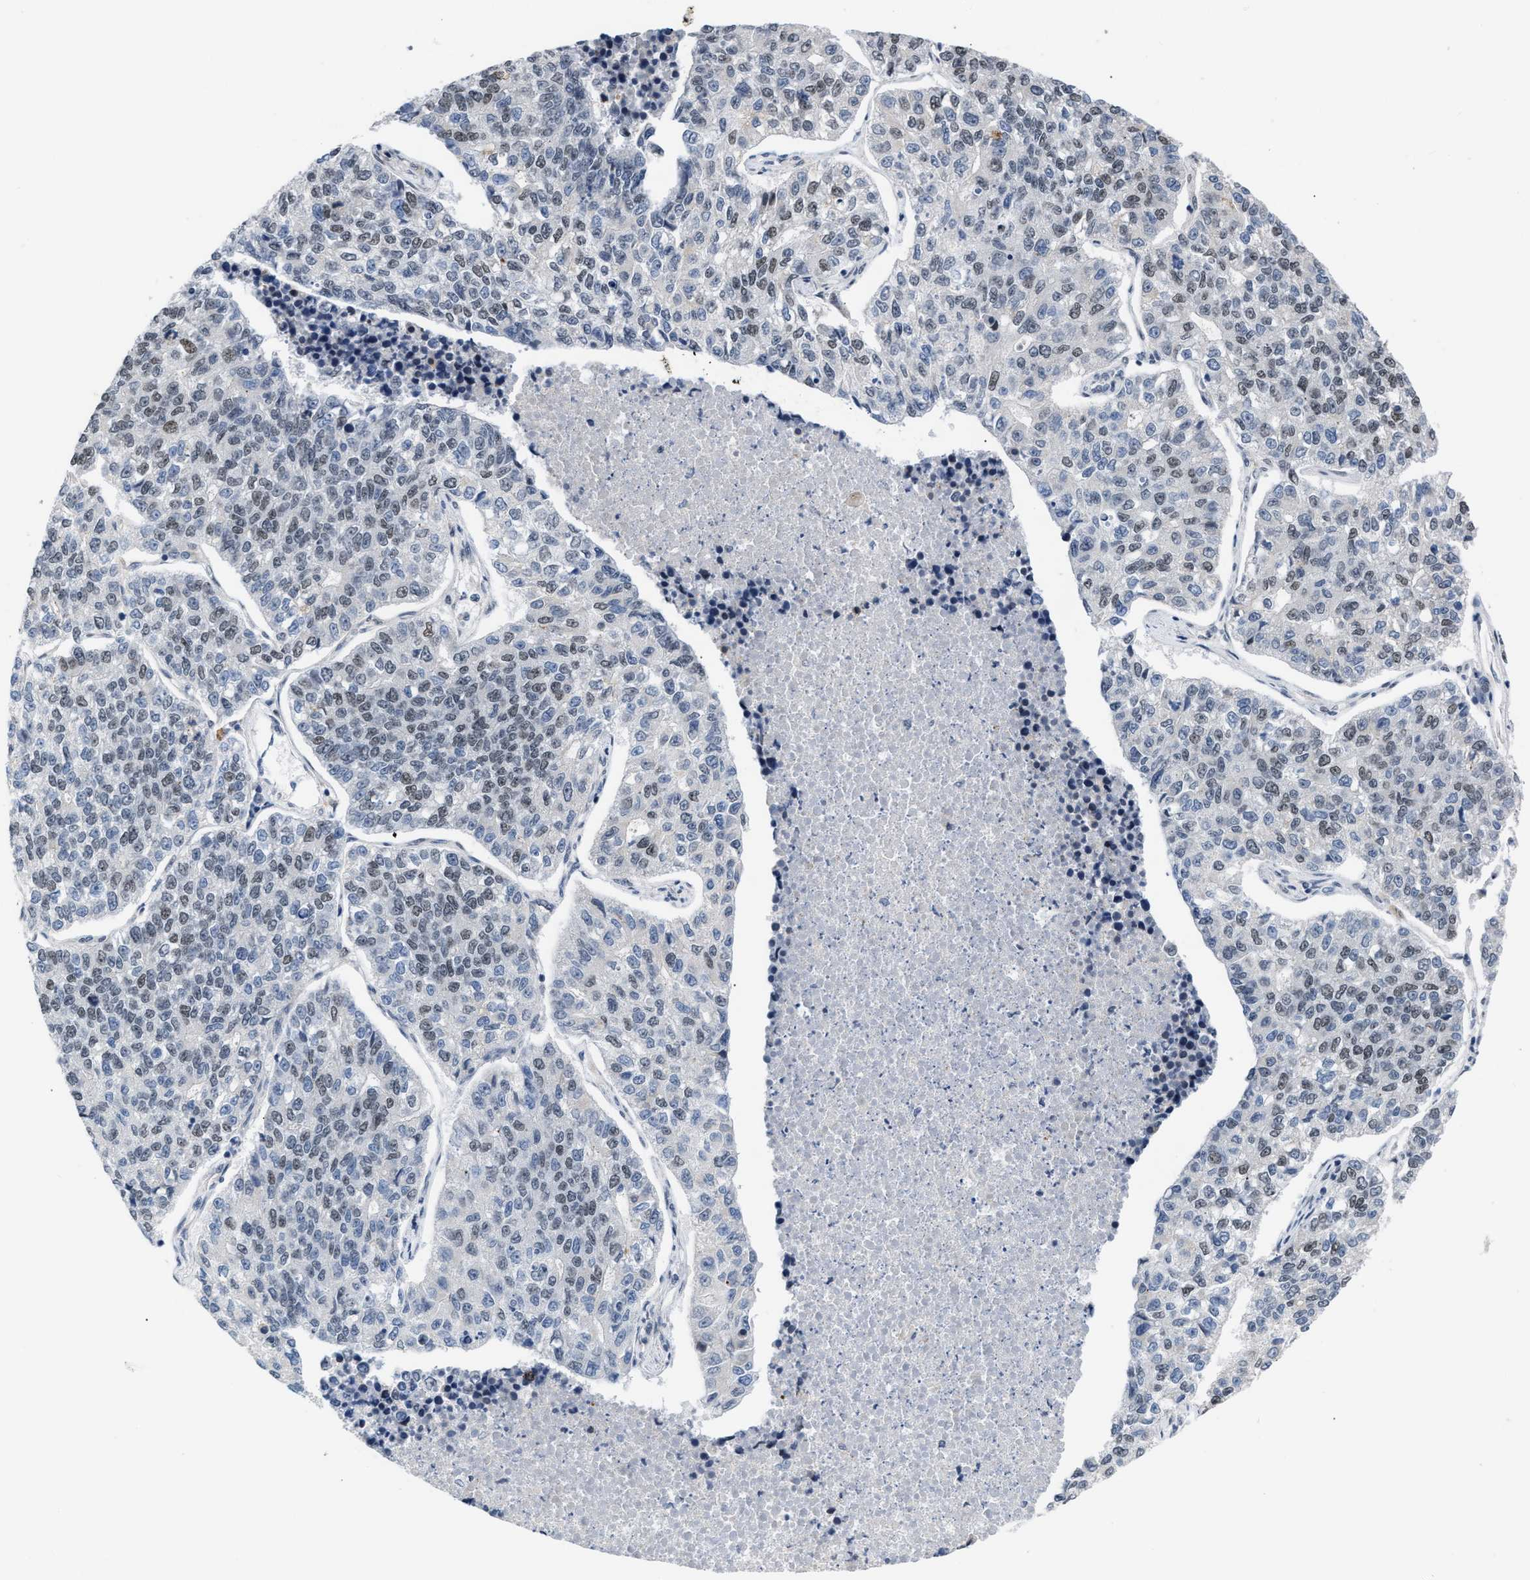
{"staining": {"intensity": "weak", "quantity": "25%-75%", "location": "nuclear"}, "tissue": "lung cancer", "cell_type": "Tumor cells", "image_type": "cancer", "snomed": [{"axis": "morphology", "description": "Adenocarcinoma, NOS"}, {"axis": "topography", "description": "Lung"}], "caption": "Immunohistochemical staining of adenocarcinoma (lung) exhibits weak nuclear protein expression in approximately 25%-75% of tumor cells.", "gene": "TXNRD3", "patient": {"sex": "male", "age": 49}}